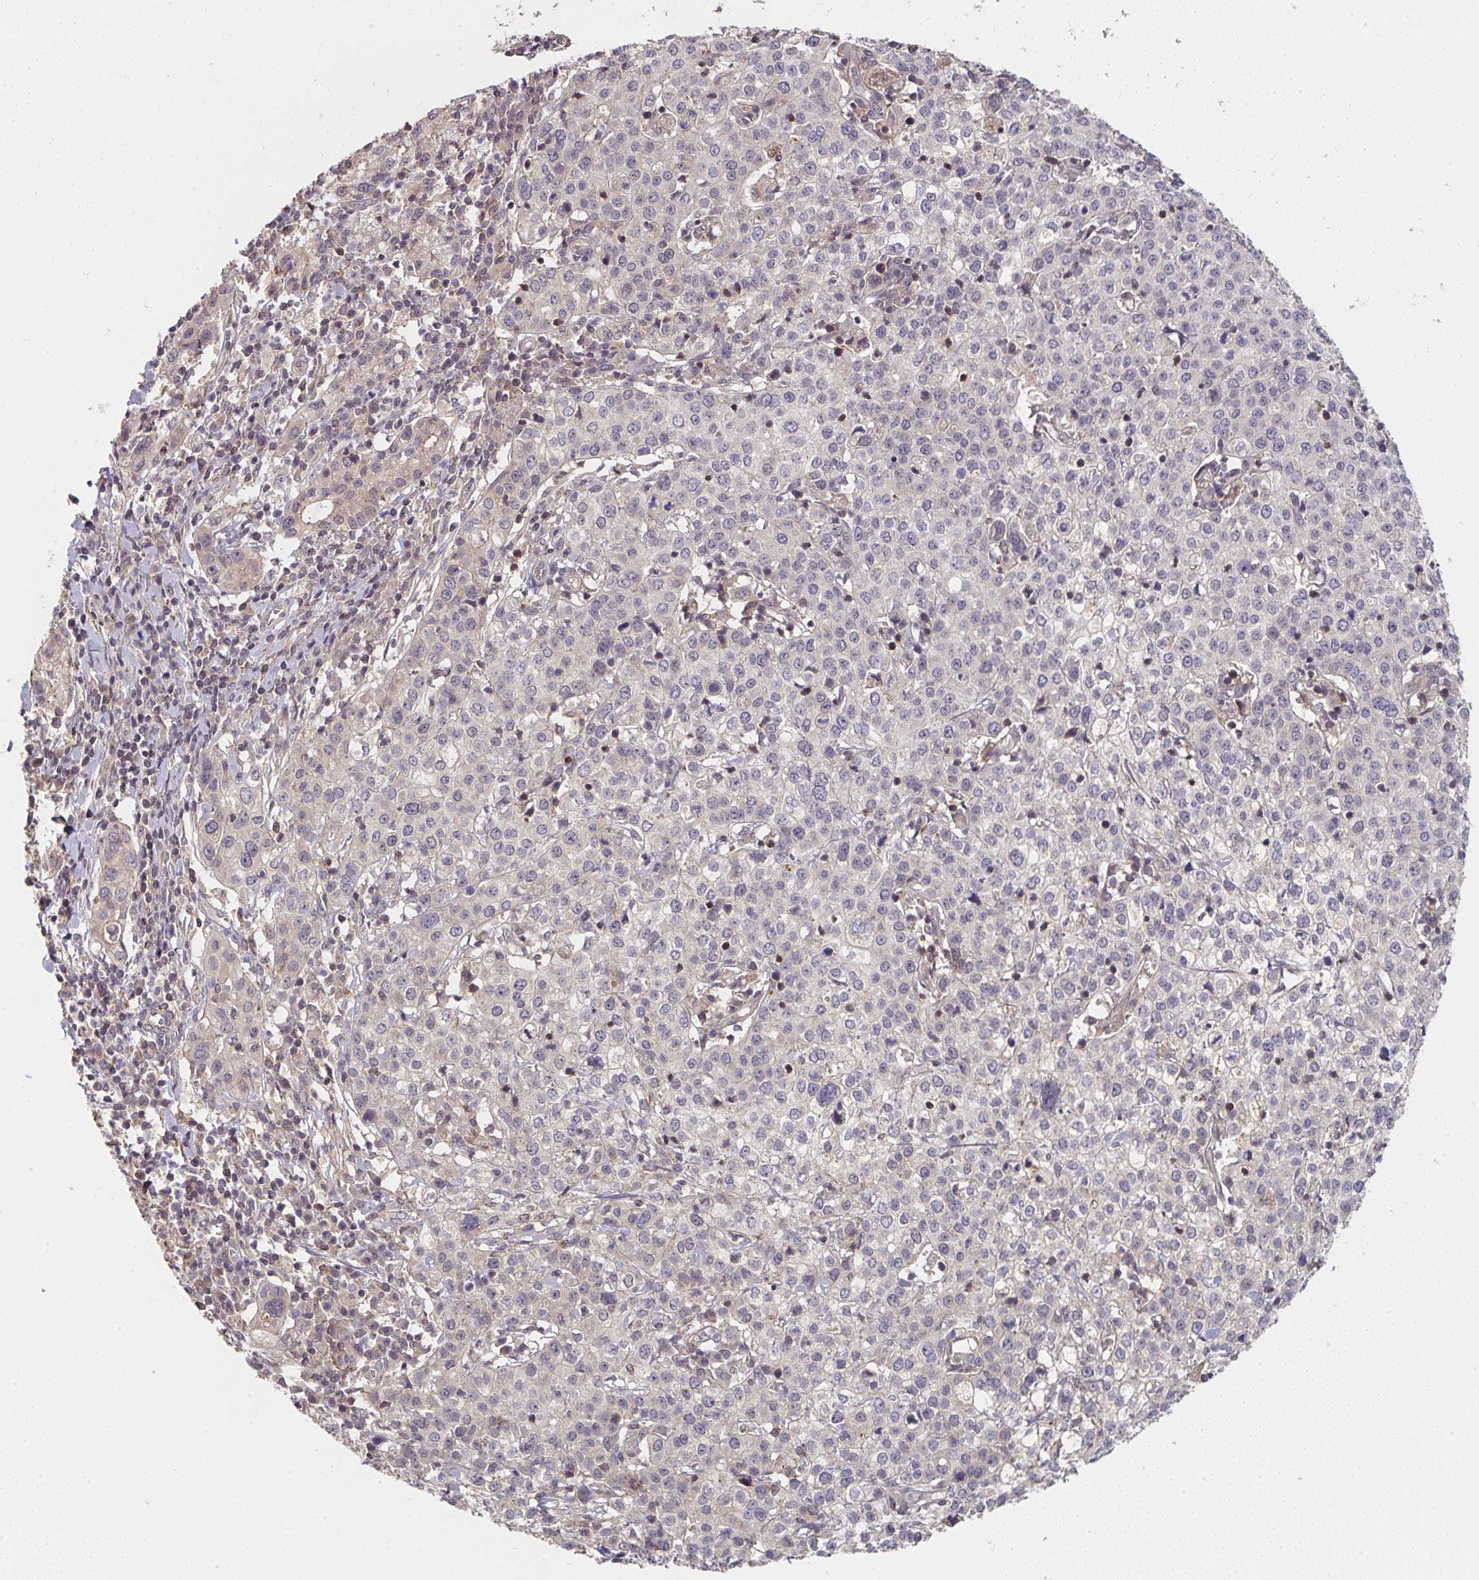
{"staining": {"intensity": "weak", "quantity": "<25%", "location": "cytoplasmic/membranous"}, "tissue": "cervical cancer", "cell_type": "Tumor cells", "image_type": "cancer", "snomed": [{"axis": "morphology", "description": "Normal tissue, NOS"}, {"axis": "morphology", "description": "Adenocarcinoma, NOS"}, {"axis": "topography", "description": "Cervix"}], "caption": "DAB (3,3'-diaminobenzidine) immunohistochemical staining of human cervical cancer exhibits no significant positivity in tumor cells.", "gene": "RANGRF", "patient": {"sex": "female", "age": 44}}